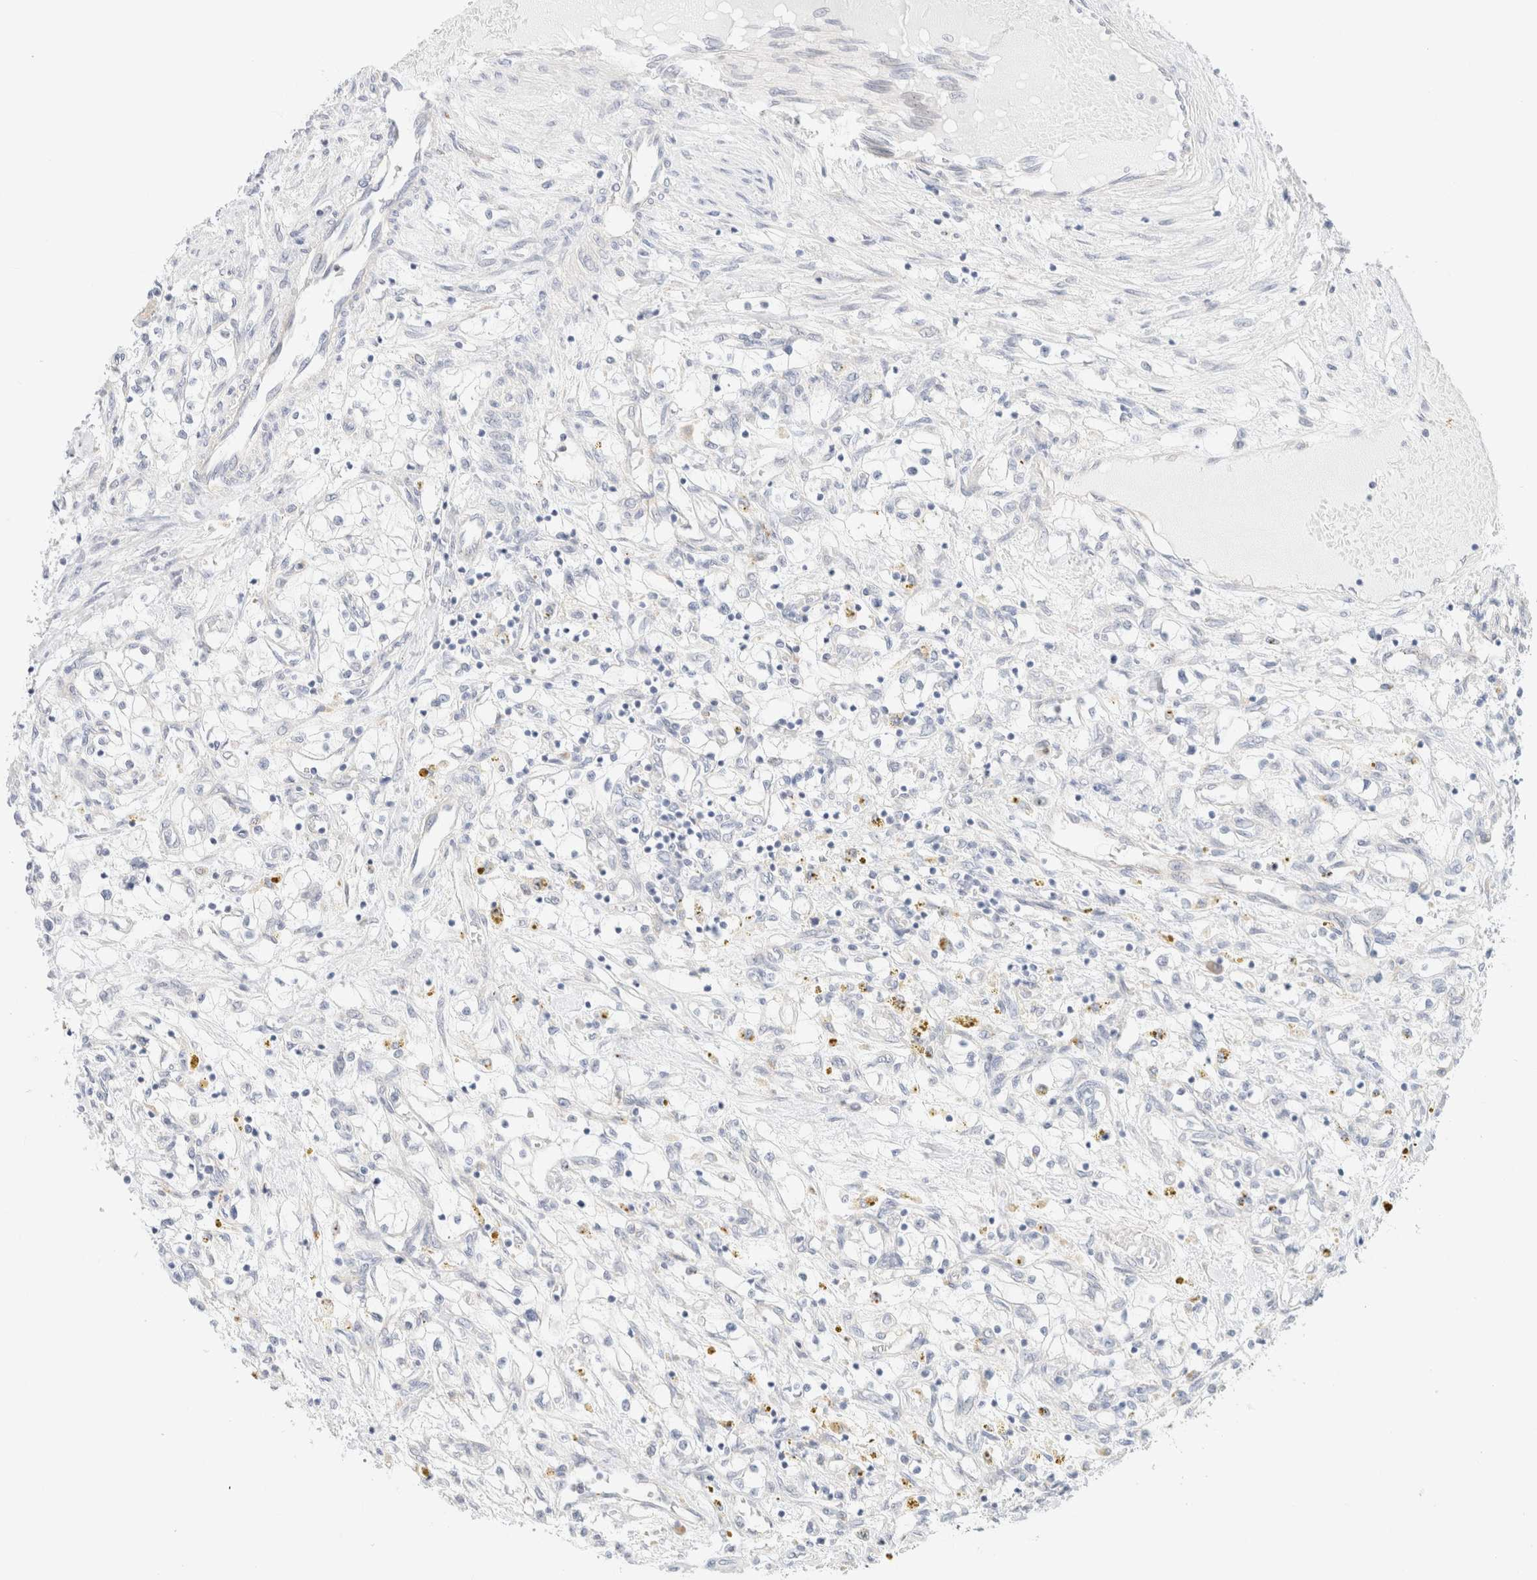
{"staining": {"intensity": "negative", "quantity": "none", "location": "none"}, "tissue": "renal cancer", "cell_type": "Tumor cells", "image_type": "cancer", "snomed": [{"axis": "morphology", "description": "Adenocarcinoma, NOS"}, {"axis": "topography", "description": "Kidney"}], "caption": "Tumor cells show no significant expression in renal cancer (adenocarcinoma).", "gene": "UNC13B", "patient": {"sex": "male", "age": 68}}